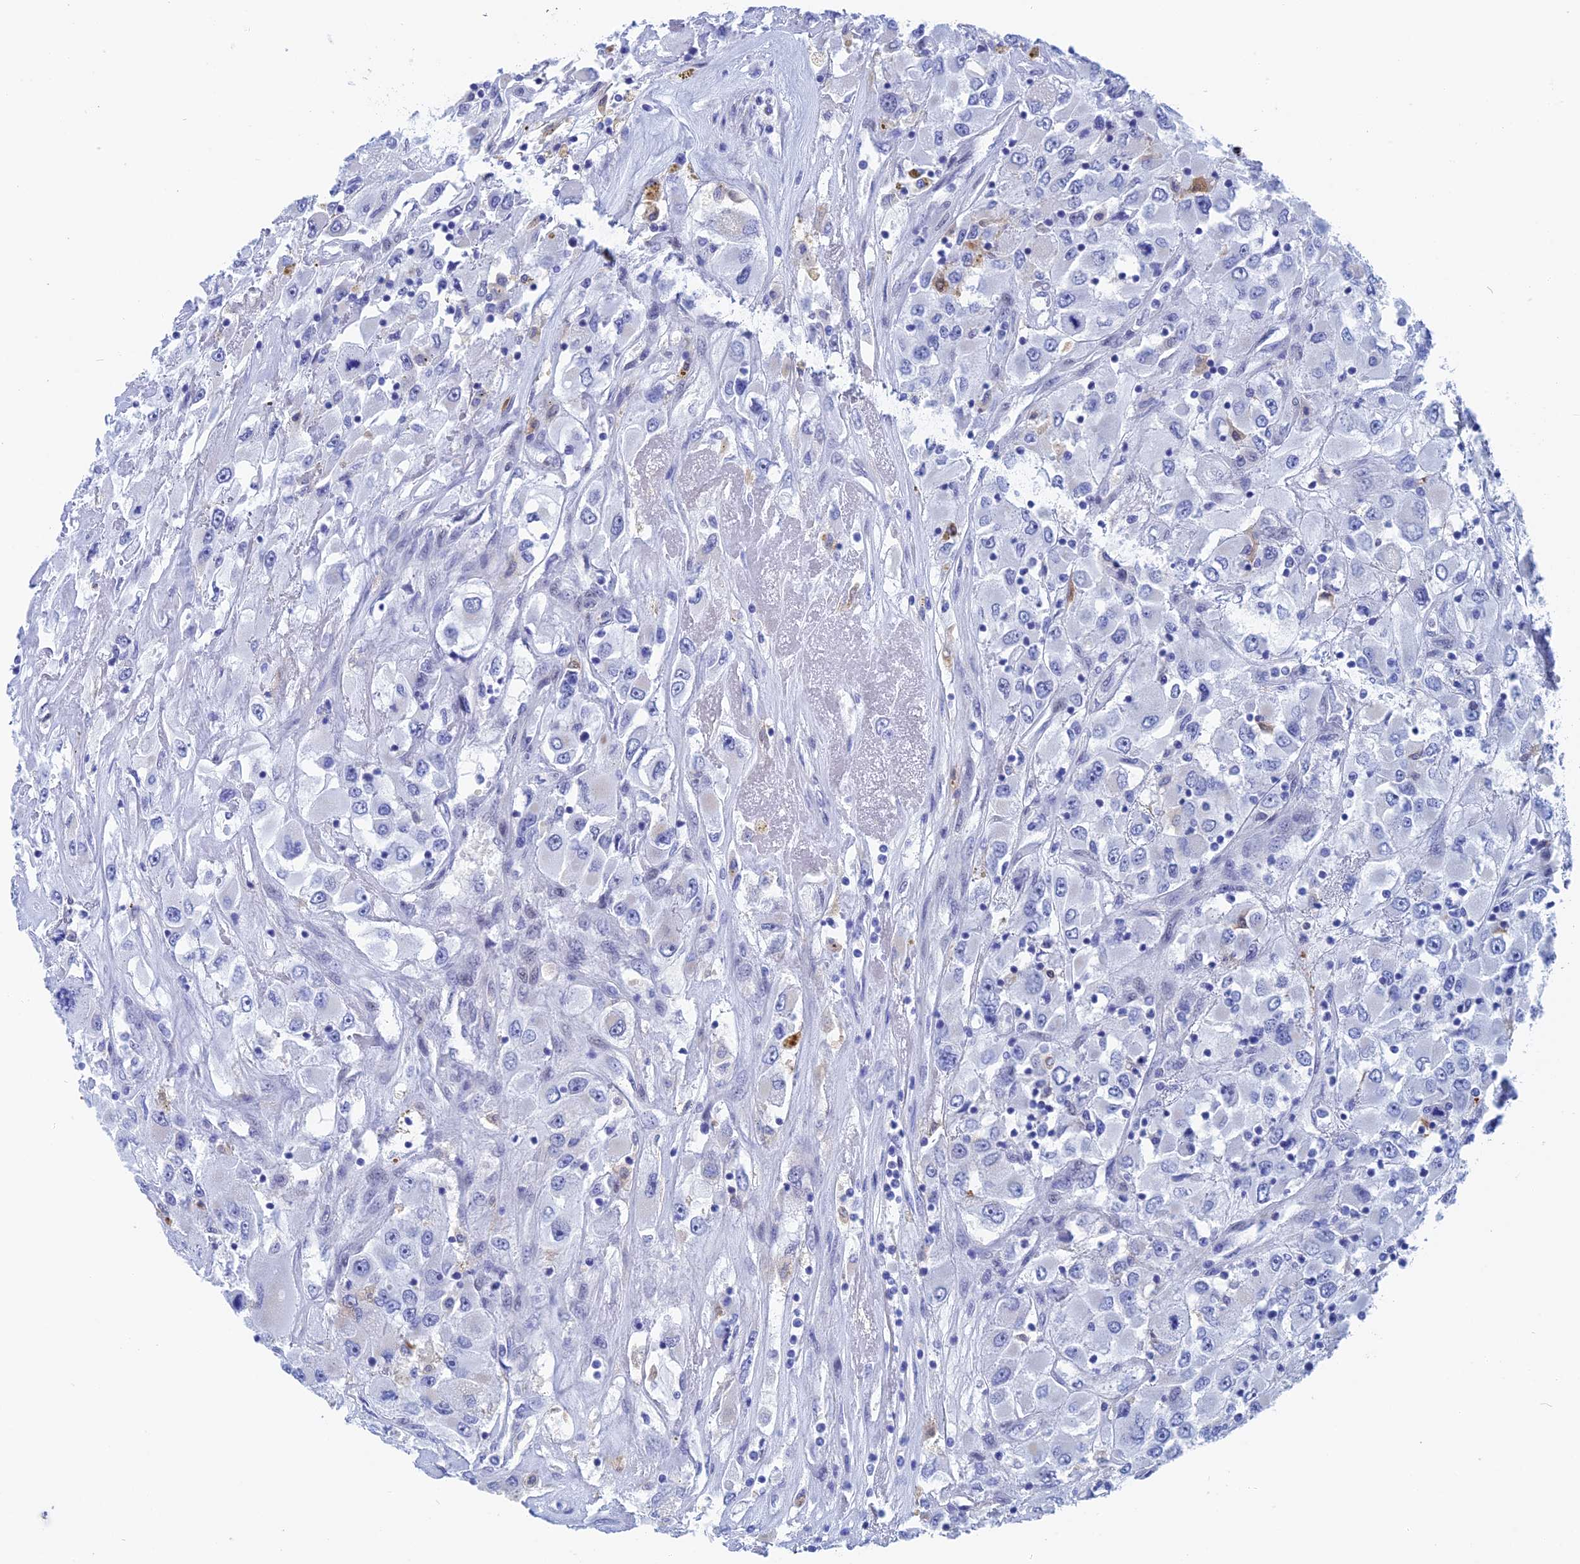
{"staining": {"intensity": "negative", "quantity": "none", "location": "none"}, "tissue": "renal cancer", "cell_type": "Tumor cells", "image_type": "cancer", "snomed": [{"axis": "morphology", "description": "Adenocarcinoma, NOS"}, {"axis": "topography", "description": "Kidney"}], "caption": "The photomicrograph displays no staining of tumor cells in adenocarcinoma (renal).", "gene": "WDR83", "patient": {"sex": "female", "age": 52}}